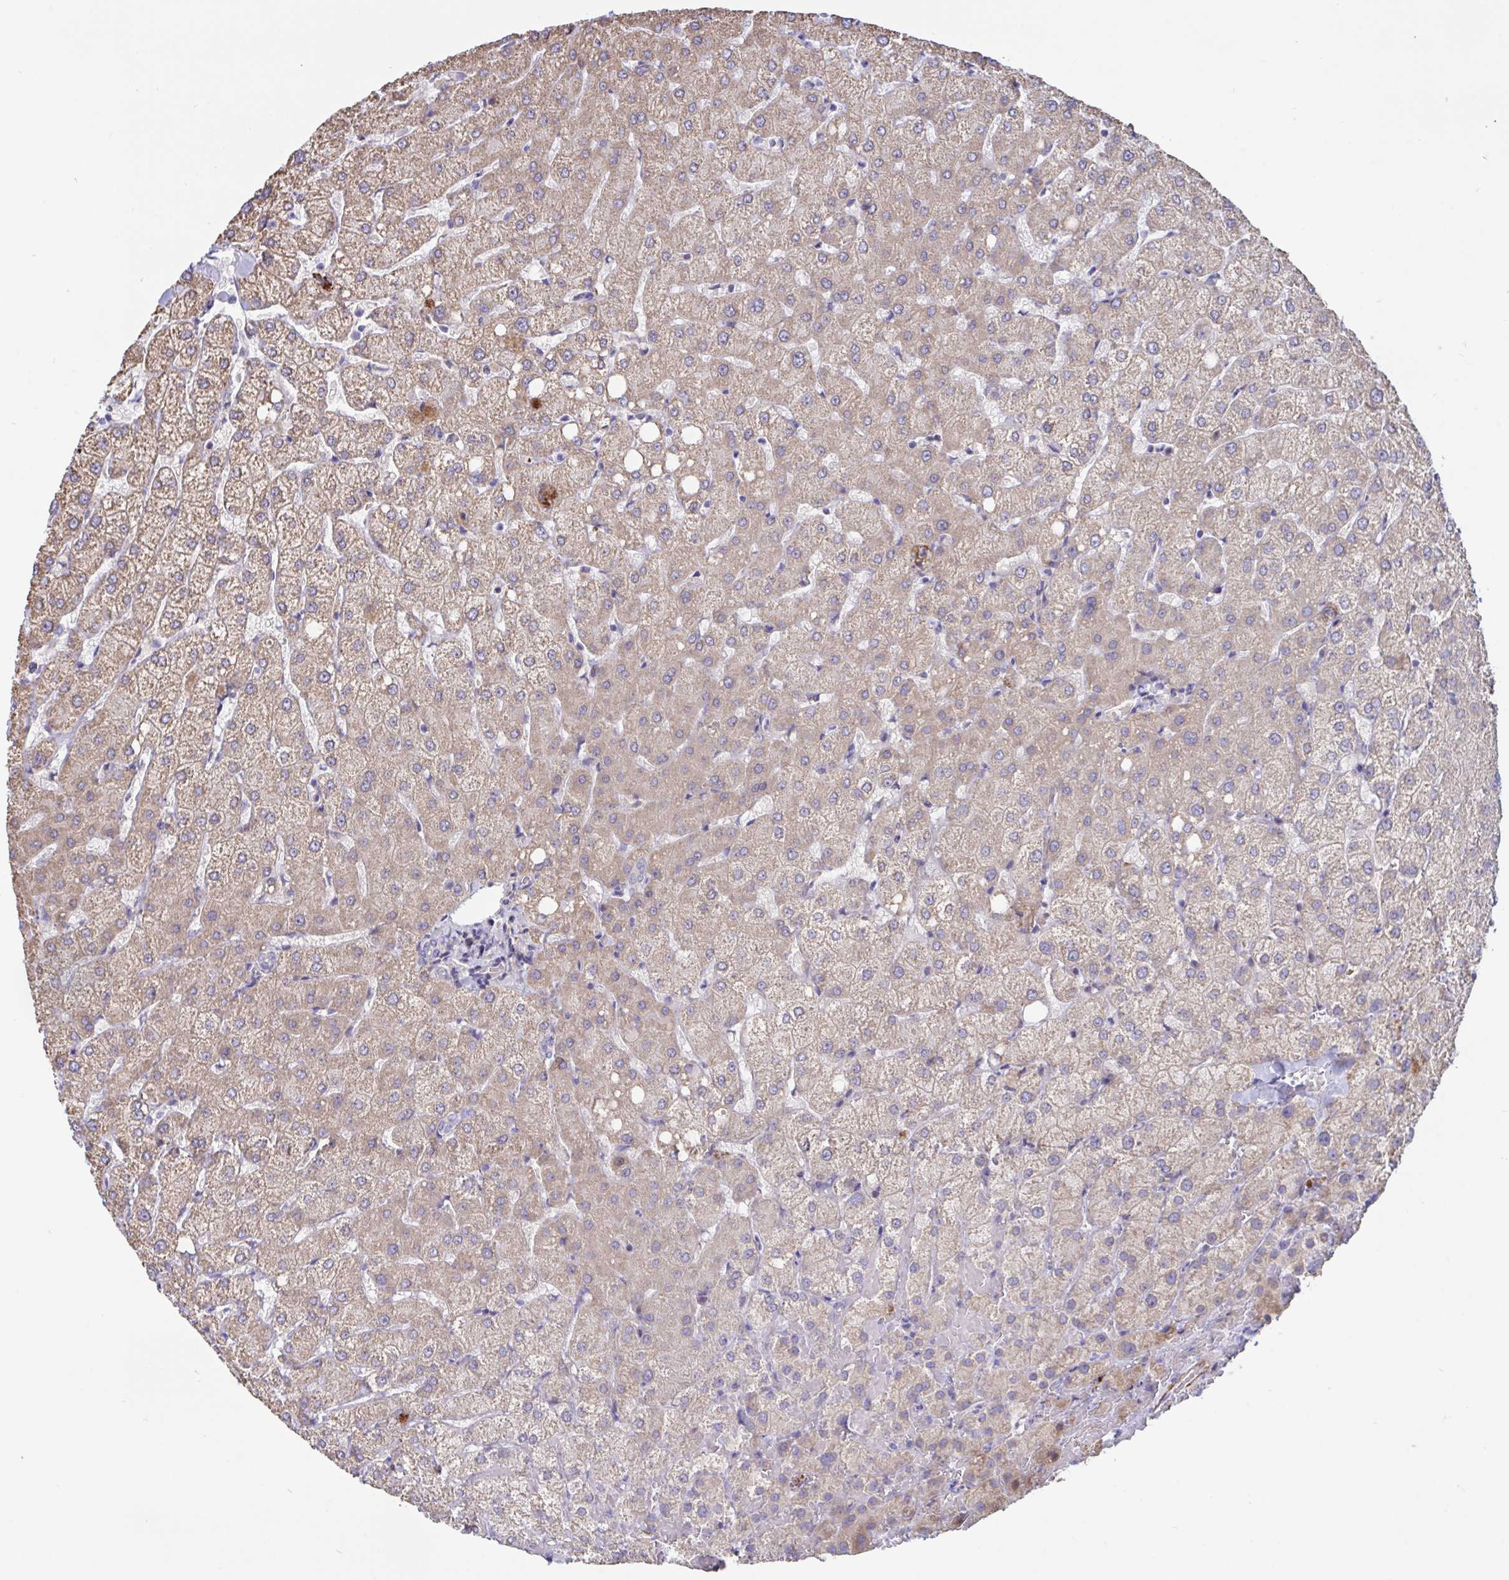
{"staining": {"intensity": "negative", "quantity": "none", "location": "none"}, "tissue": "liver", "cell_type": "Cholangiocytes", "image_type": "normal", "snomed": [{"axis": "morphology", "description": "Normal tissue, NOS"}, {"axis": "topography", "description": "Liver"}], "caption": "Cholangiocytes are negative for brown protein staining in benign liver. (DAB immunohistochemistry (IHC) with hematoxylin counter stain).", "gene": "IL37", "patient": {"sex": "female", "age": 54}}